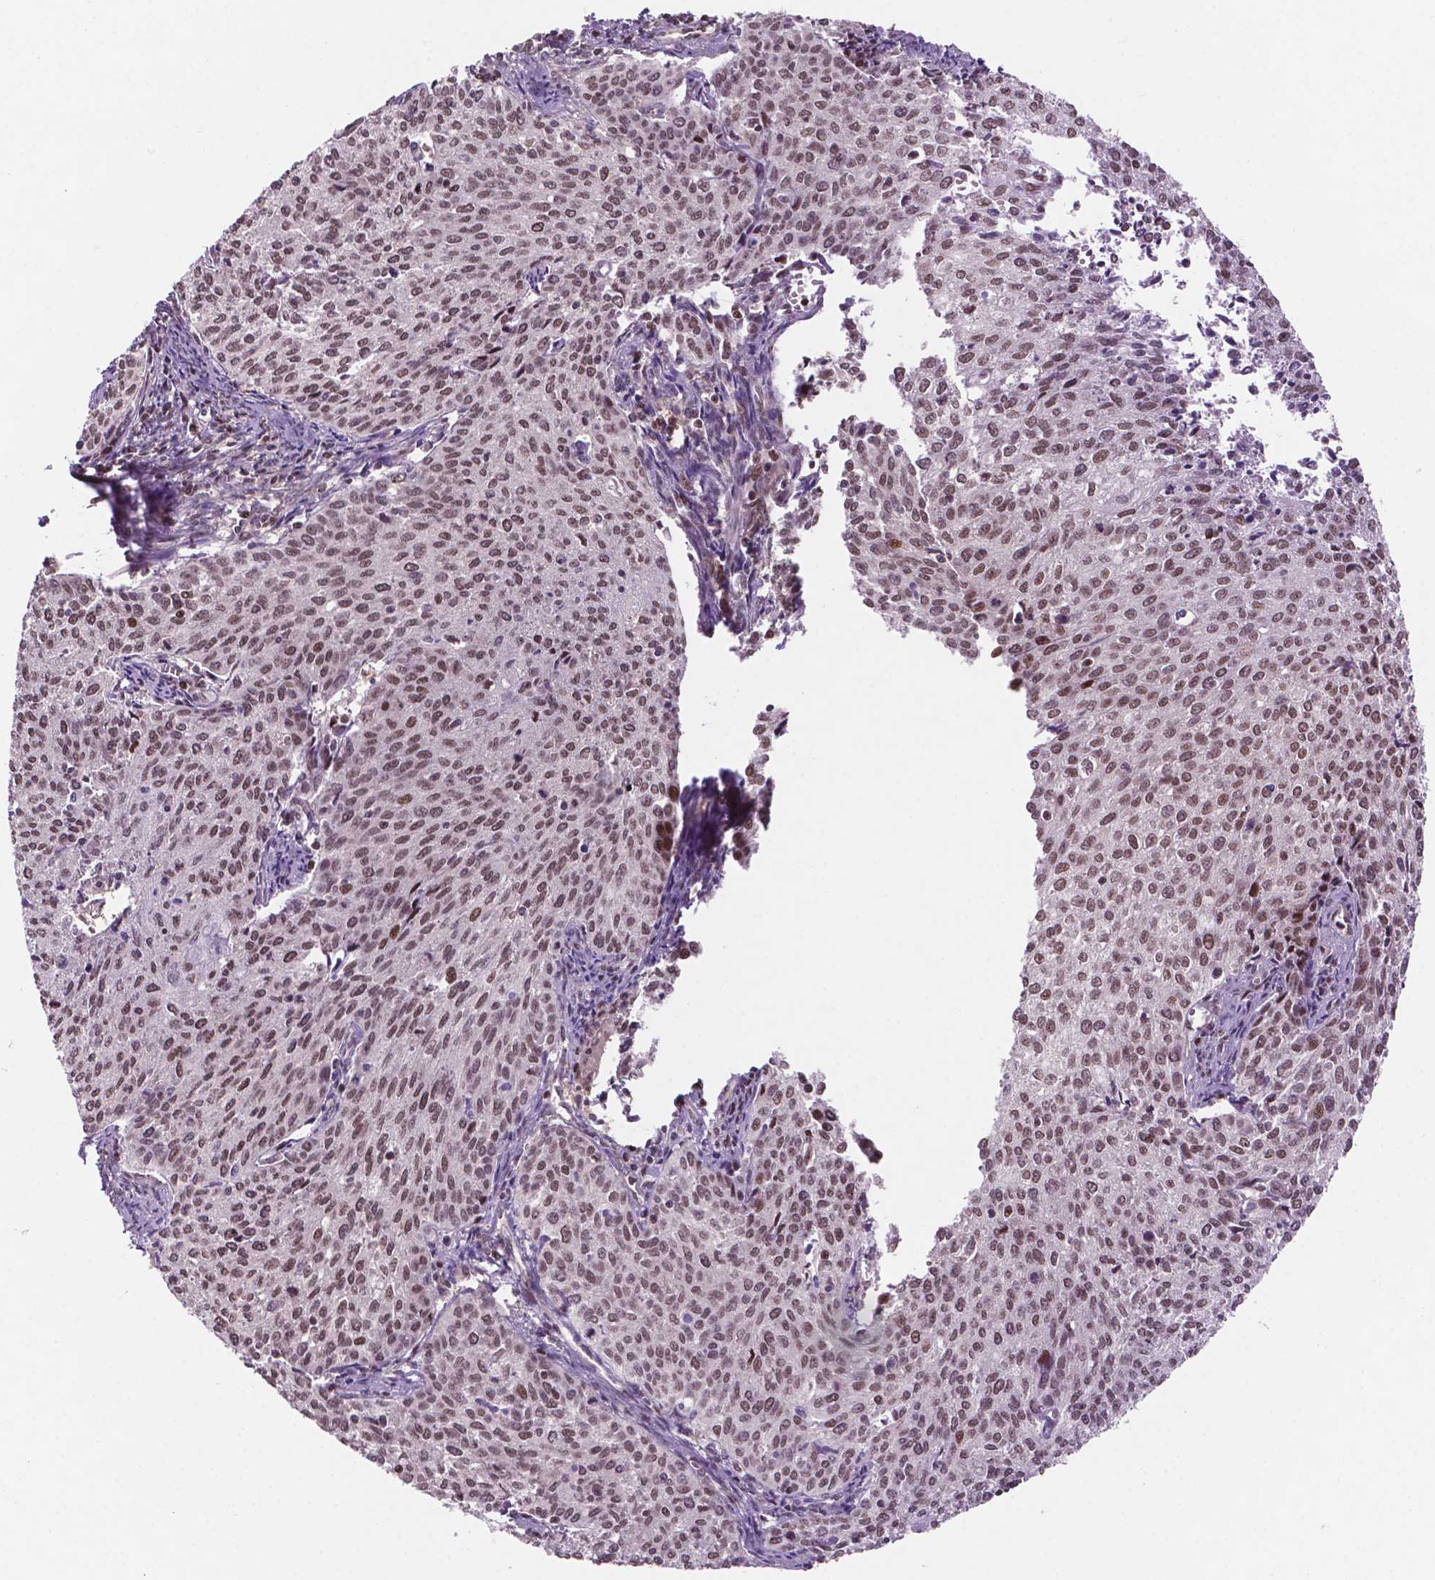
{"staining": {"intensity": "moderate", "quantity": ">75%", "location": "nuclear"}, "tissue": "cervical cancer", "cell_type": "Tumor cells", "image_type": "cancer", "snomed": [{"axis": "morphology", "description": "Squamous cell carcinoma, NOS"}, {"axis": "topography", "description": "Cervix"}], "caption": "IHC micrograph of human cervical cancer (squamous cell carcinoma) stained for a protein (brown), which shows medium levels of moderate nuclear positivity in about >75% of tumor cells.", "gene": "PER2", "patient": {"sex": "female", "age": 38}}